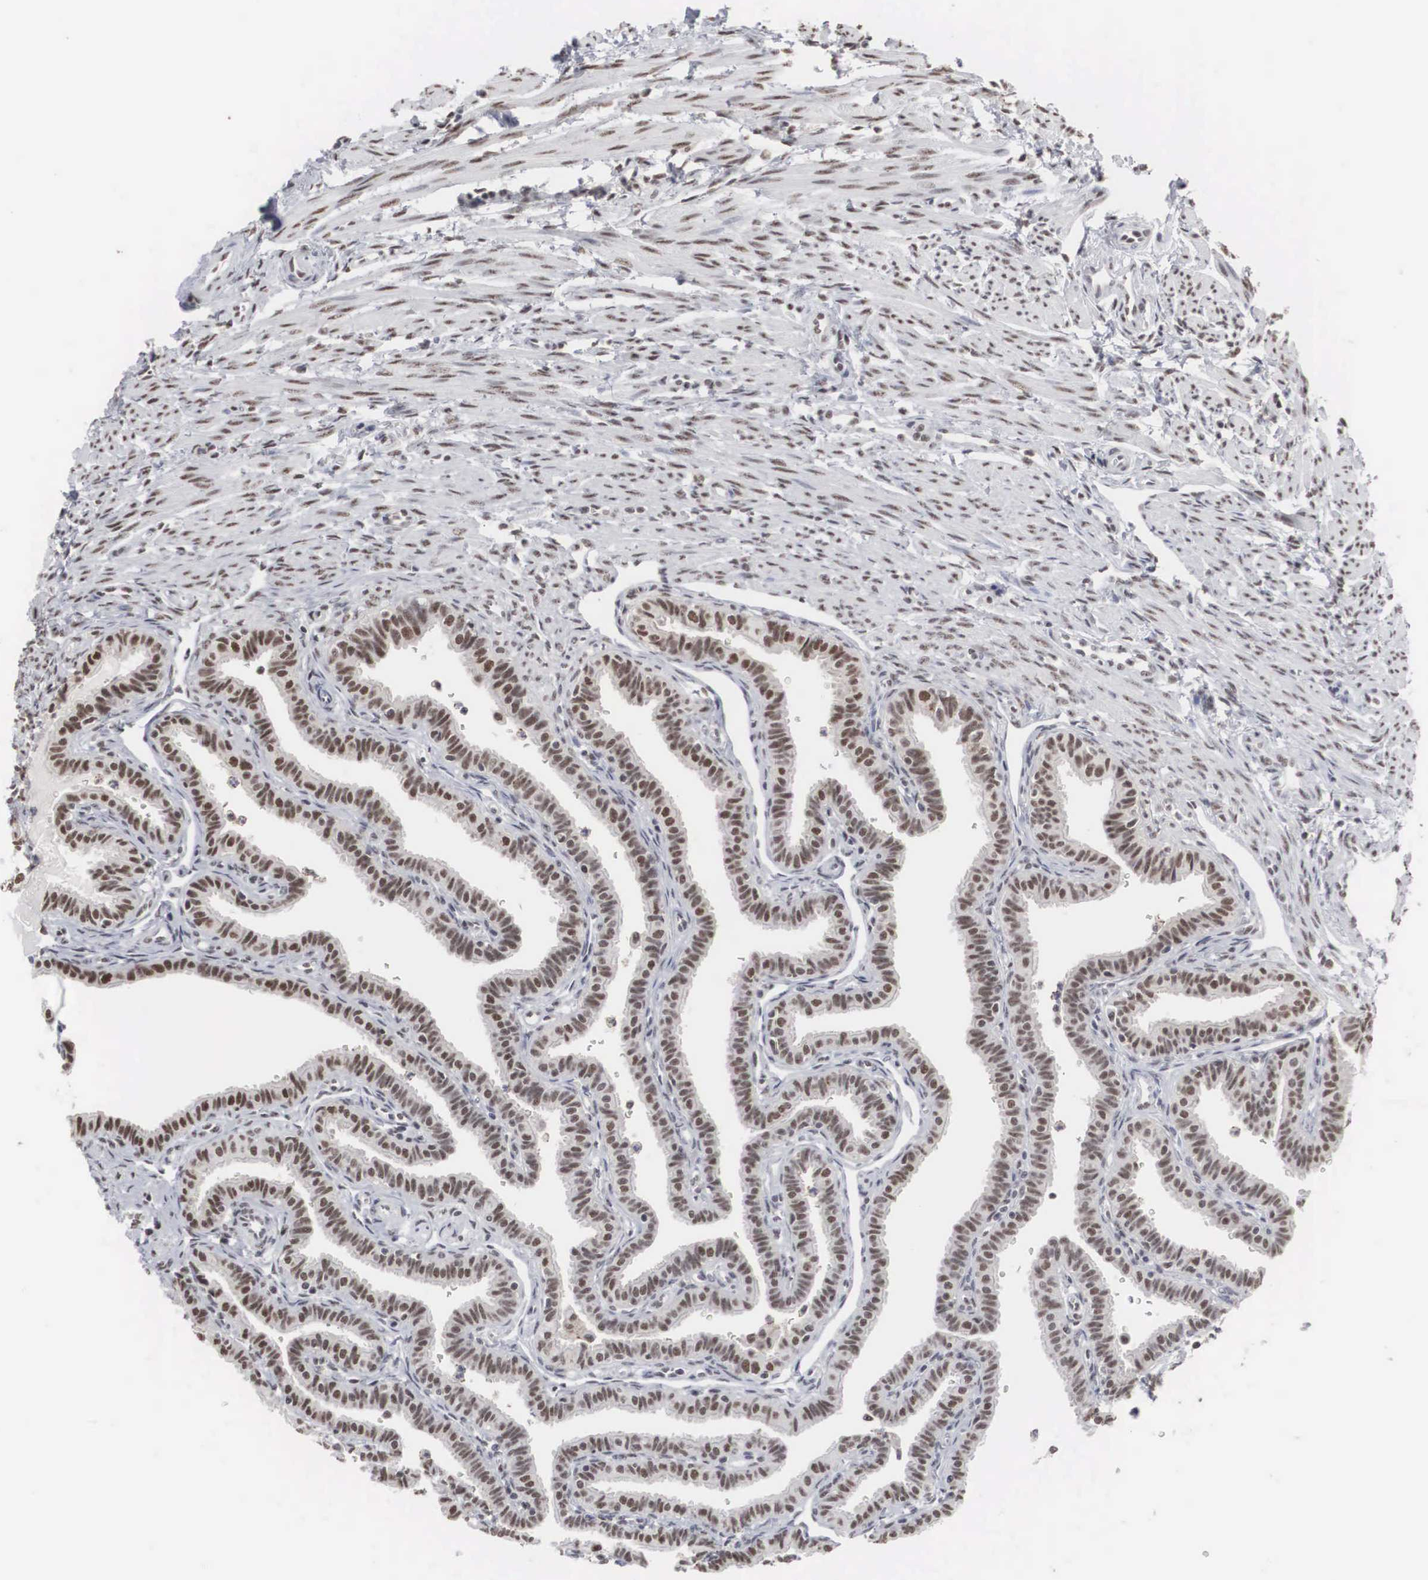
{"staining": {"intensity": "weak", "quantity": ">75%", "location": "nuclear"}, "tissue": "fallopian tube", "cell_type": "Glandular cells", "image_type": "normal", "snomed": [{"axis": "morphology", "description": "Normal tissue, NOS"}, {"axis": "topography", "description": "Fallopian tube"}], "caption": "An image of fallopian tube stained for a protein shows weak nuclear brown staining in glandular cells. Immunohistochemistry (ihc) stains the protein of interest in brown and the nuclei are stained blue.", "gene": "AUTS2", "patient": {"sex": "female", "age": 32}}